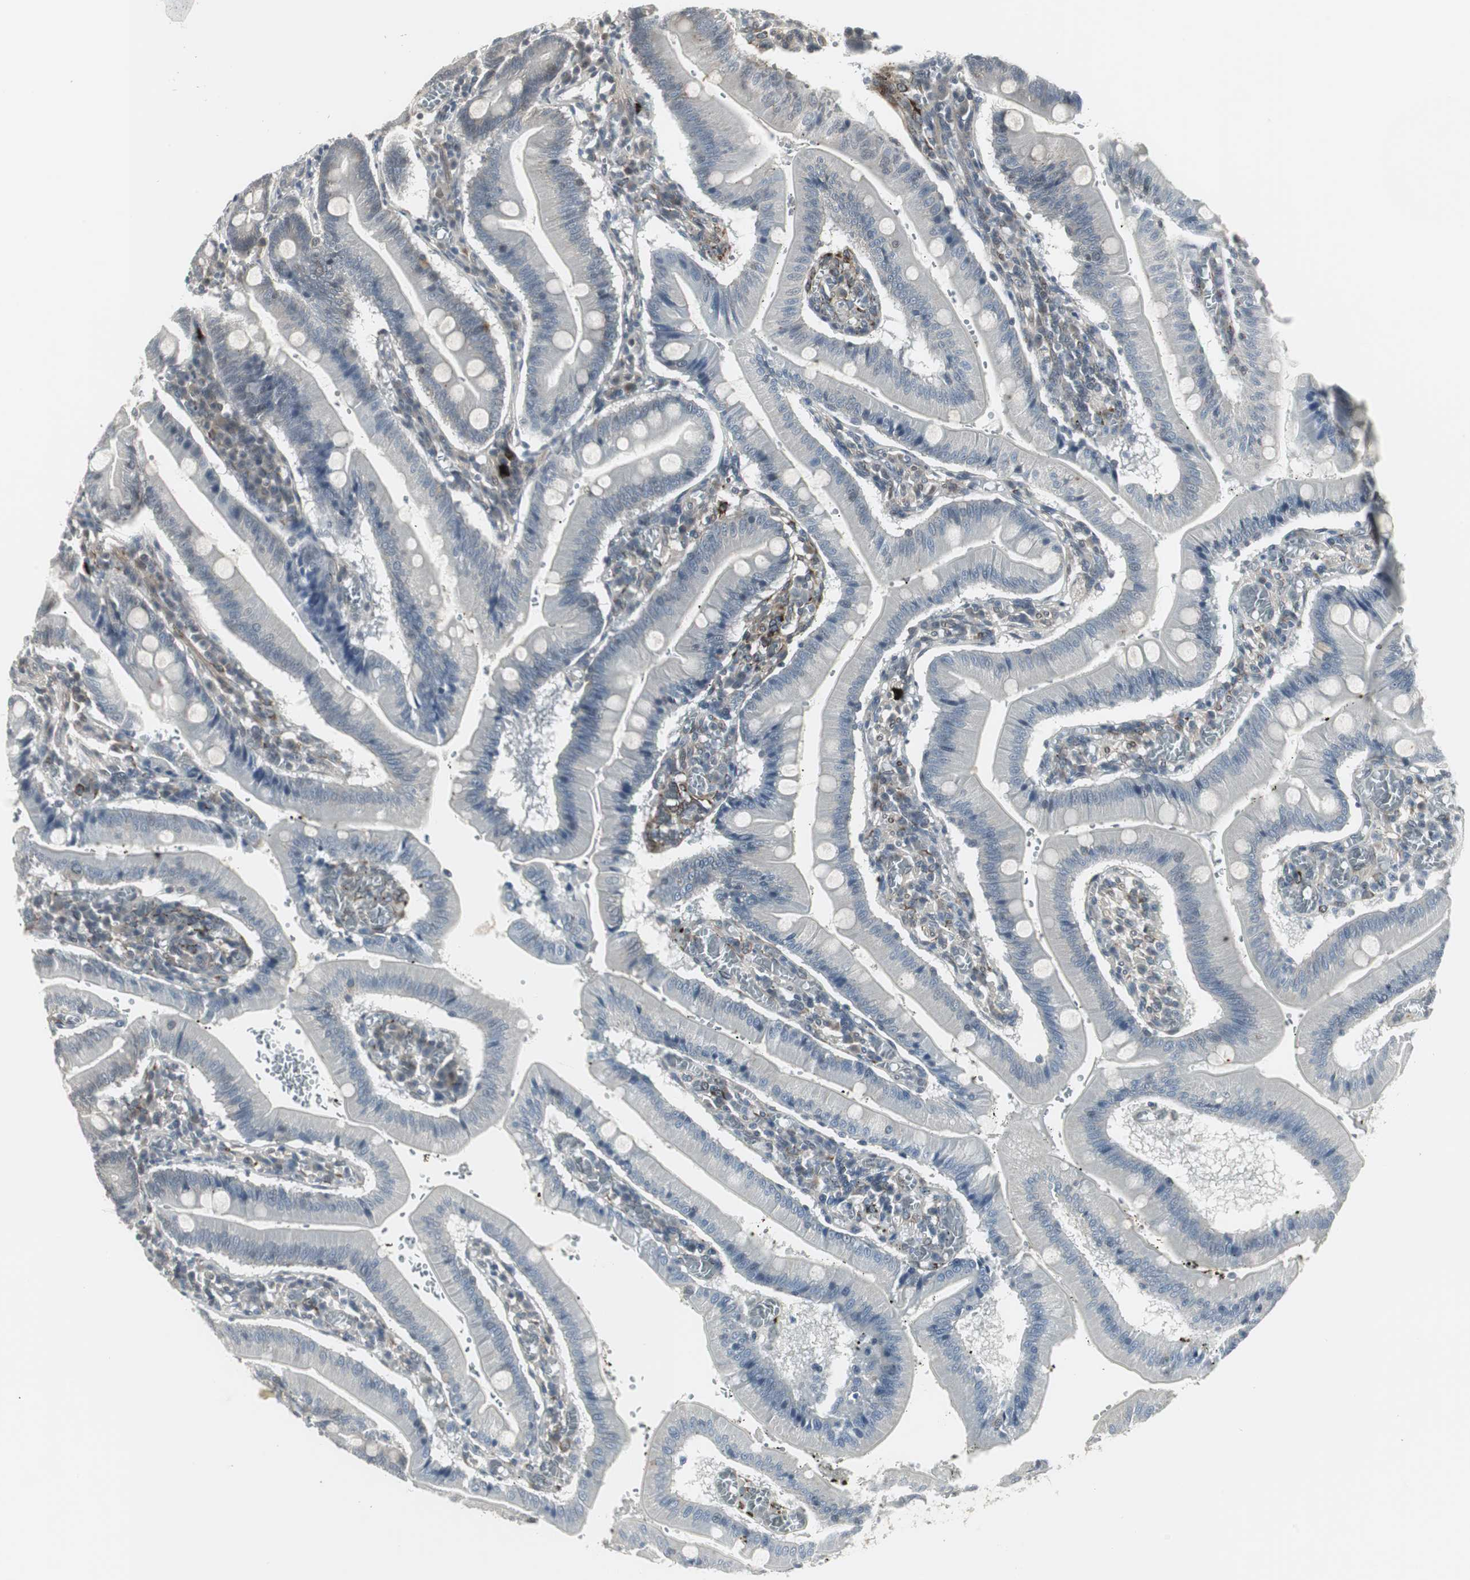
{"staining": {"intensity": "moderate", "quantity": "25%-75%", "location": "cytoplasmic/membranous"}, "tissue": "small intestine", "cell_type": "Glandular cells", "image_type": "normal", "snomed": [{"axis": "morphology", "description": "Normal tissue, NOS"}, {"axis": "topography", "description": "Small intestine"}], "caption": "This is an image of IHC staining of benign small intestine, which shows moderate positivity in the cytoplasmic/membranous of glandular cells.", "gene": "SCYL3", "patient": {"sex": "male", "age": 71}}